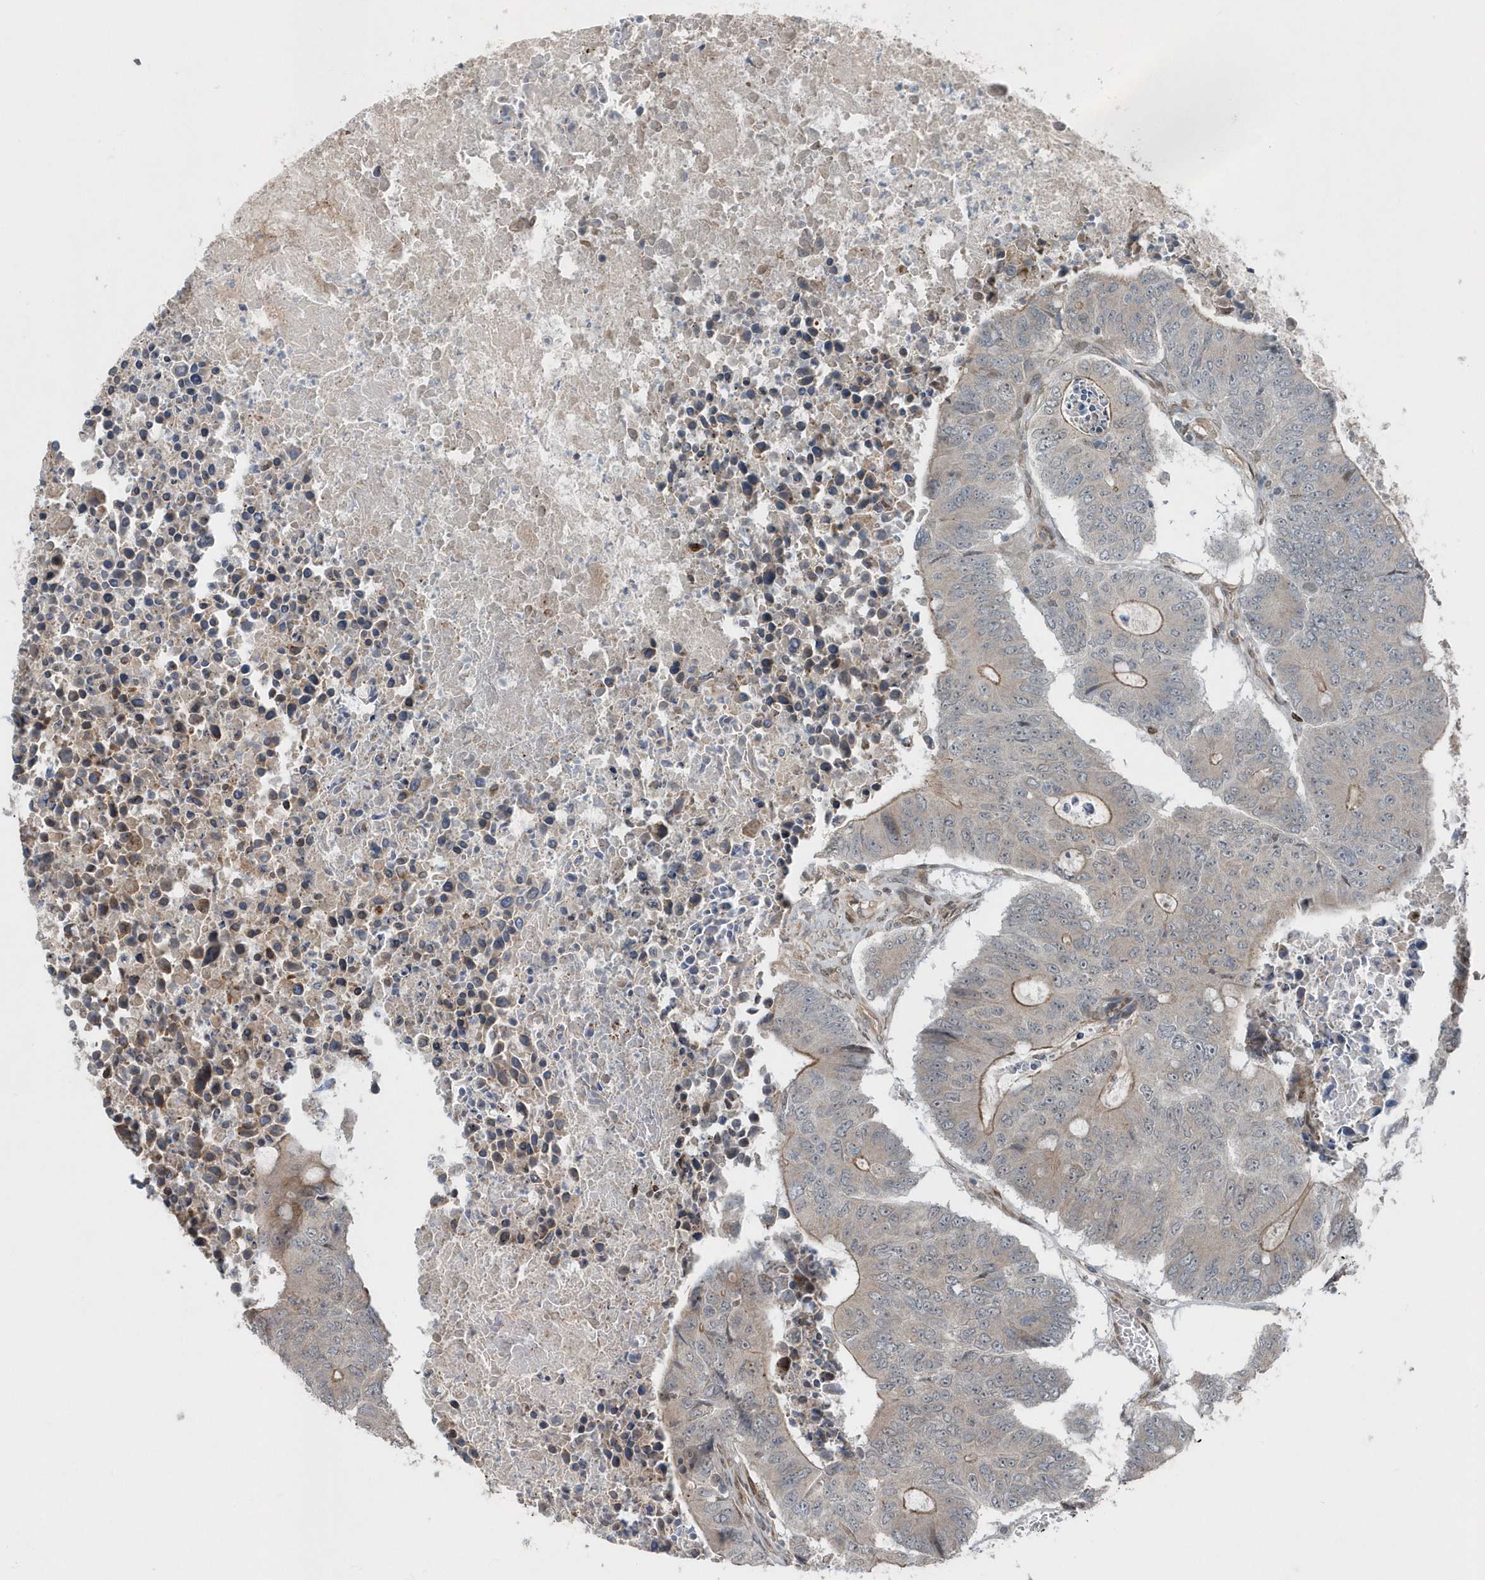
{"staining": {"intensity": "weak", "quantity": "25%-75%", "location": "cytoplasmic/membranous"}, "tissue": "colorectal cancer", "cell_type": "Tumor cells", "image_type": "cancer", "snomed": [{"axis": "morphology", "description": "Adenocarcinoma, NOS"}, {"axis": "topography", "description": "Colon"}], "caption": "Immunohistochemistry image of neoplastic tissue: human colorectal cancer stained using IHC exhibits low levels of weak protein expression localized specifically in the cytoplasmic/membranous of tumor cells, appearing as a cytoplasmic/membranous brown color.", "gene": "MCC", "patient": {"sex": "male", "age": 87}}